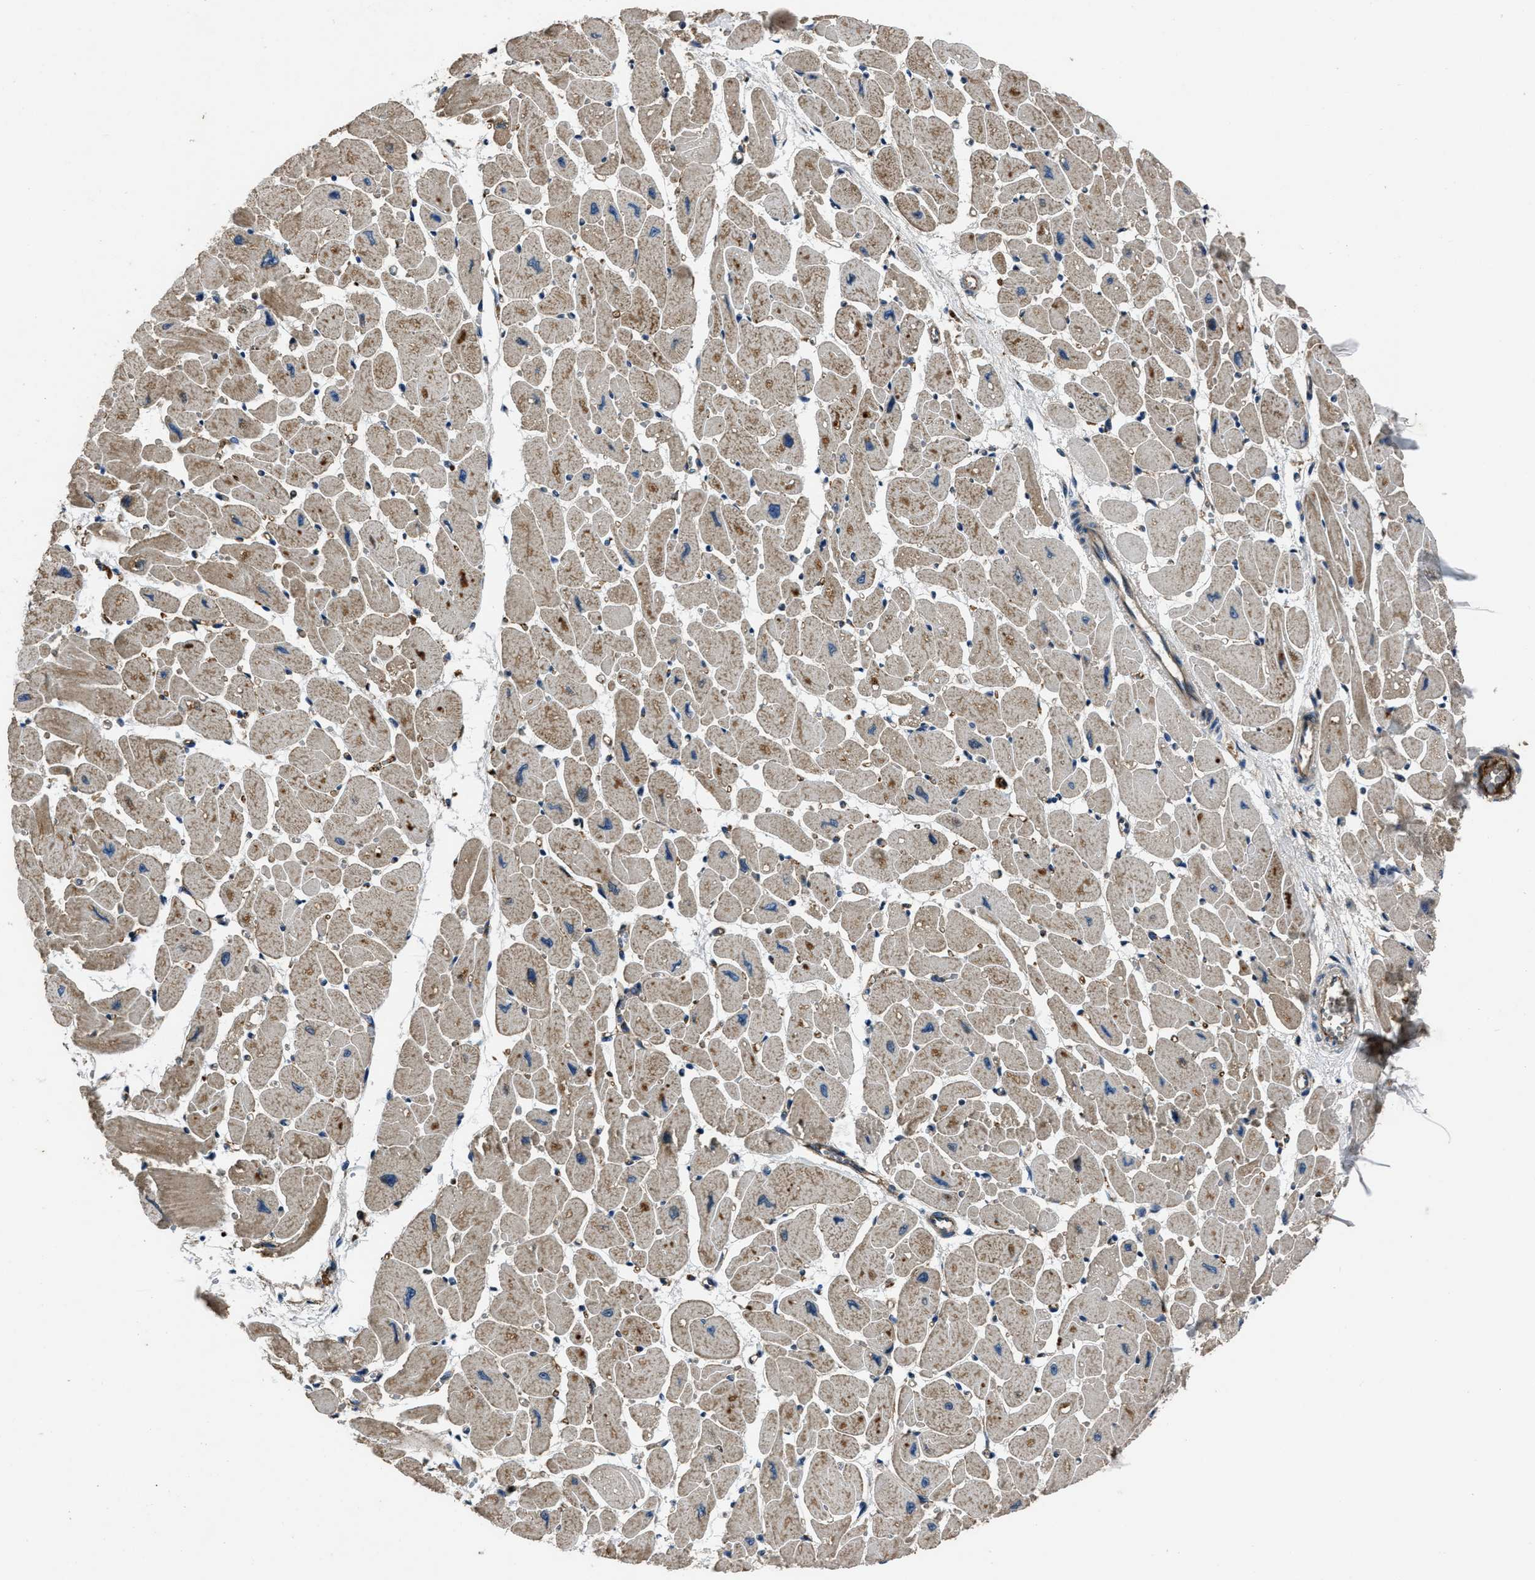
{"staining": {"intensity": "moderate", "quantity": "25%-75%", "location": "cytoplasmic/membranous"}, "tissue": "heart muscle", "cell_type": "Cardiomyocytes", "image_type": "normal", "snomed": [{"axis": "morphology", "description": "Normal tissue, NOS"}, {"axis": "topography", "description": "Heart"}], "caption": "Cardiomyocytes reveal medium levels of moderate cytoplasmic/membranous expression in approximately 25%-75% of cells in normal heart muscle.", "gene": "ERC1", "patient": {"sex": "female", "age": 54}}